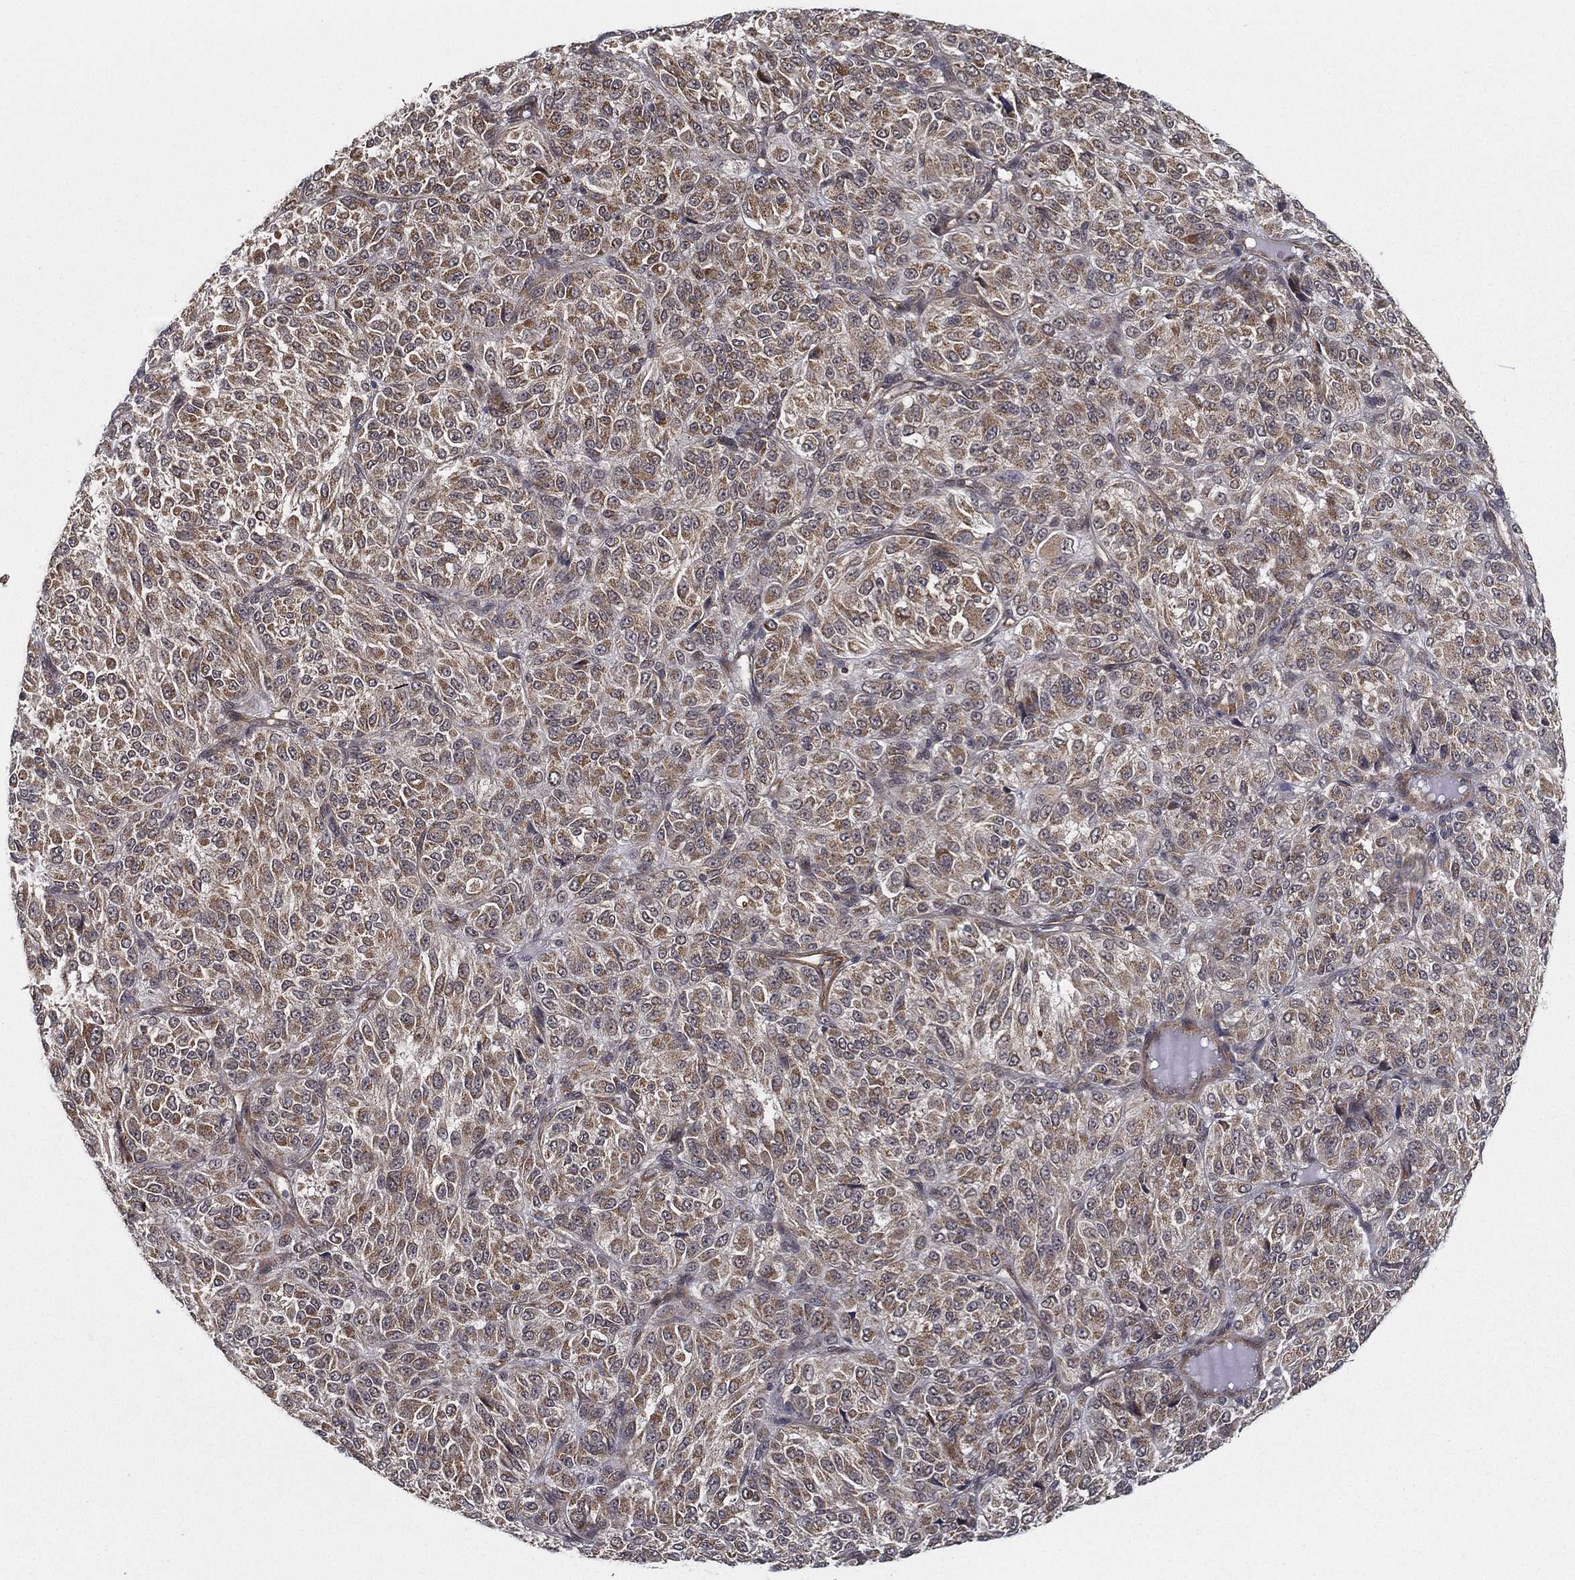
{"staining": {"intensity": "moderate", "quantity": ">75%", "location": "cytoplasmic/membranous"}, "tissue": "melanoma", "cell_type": "Tumor cells", "image_type": "cancer", "snomed": [{"axis": "morphology", "description": "Malignant melanoma, Metastatic site"}, {"axis": "topography", "description": "Brain"}], "caption": "A high-resolution micrograph shows immunohistochemistry (IHC) staining of malignant melanoma (metastatic site), which reveals moderate cytoplasmic/membranous staining in approximately >75% of tumor cells. (IHC, brightfield microscopy, high magnification).", "gene": "UACA", "patient": {"sex": "female", "age": 56}}